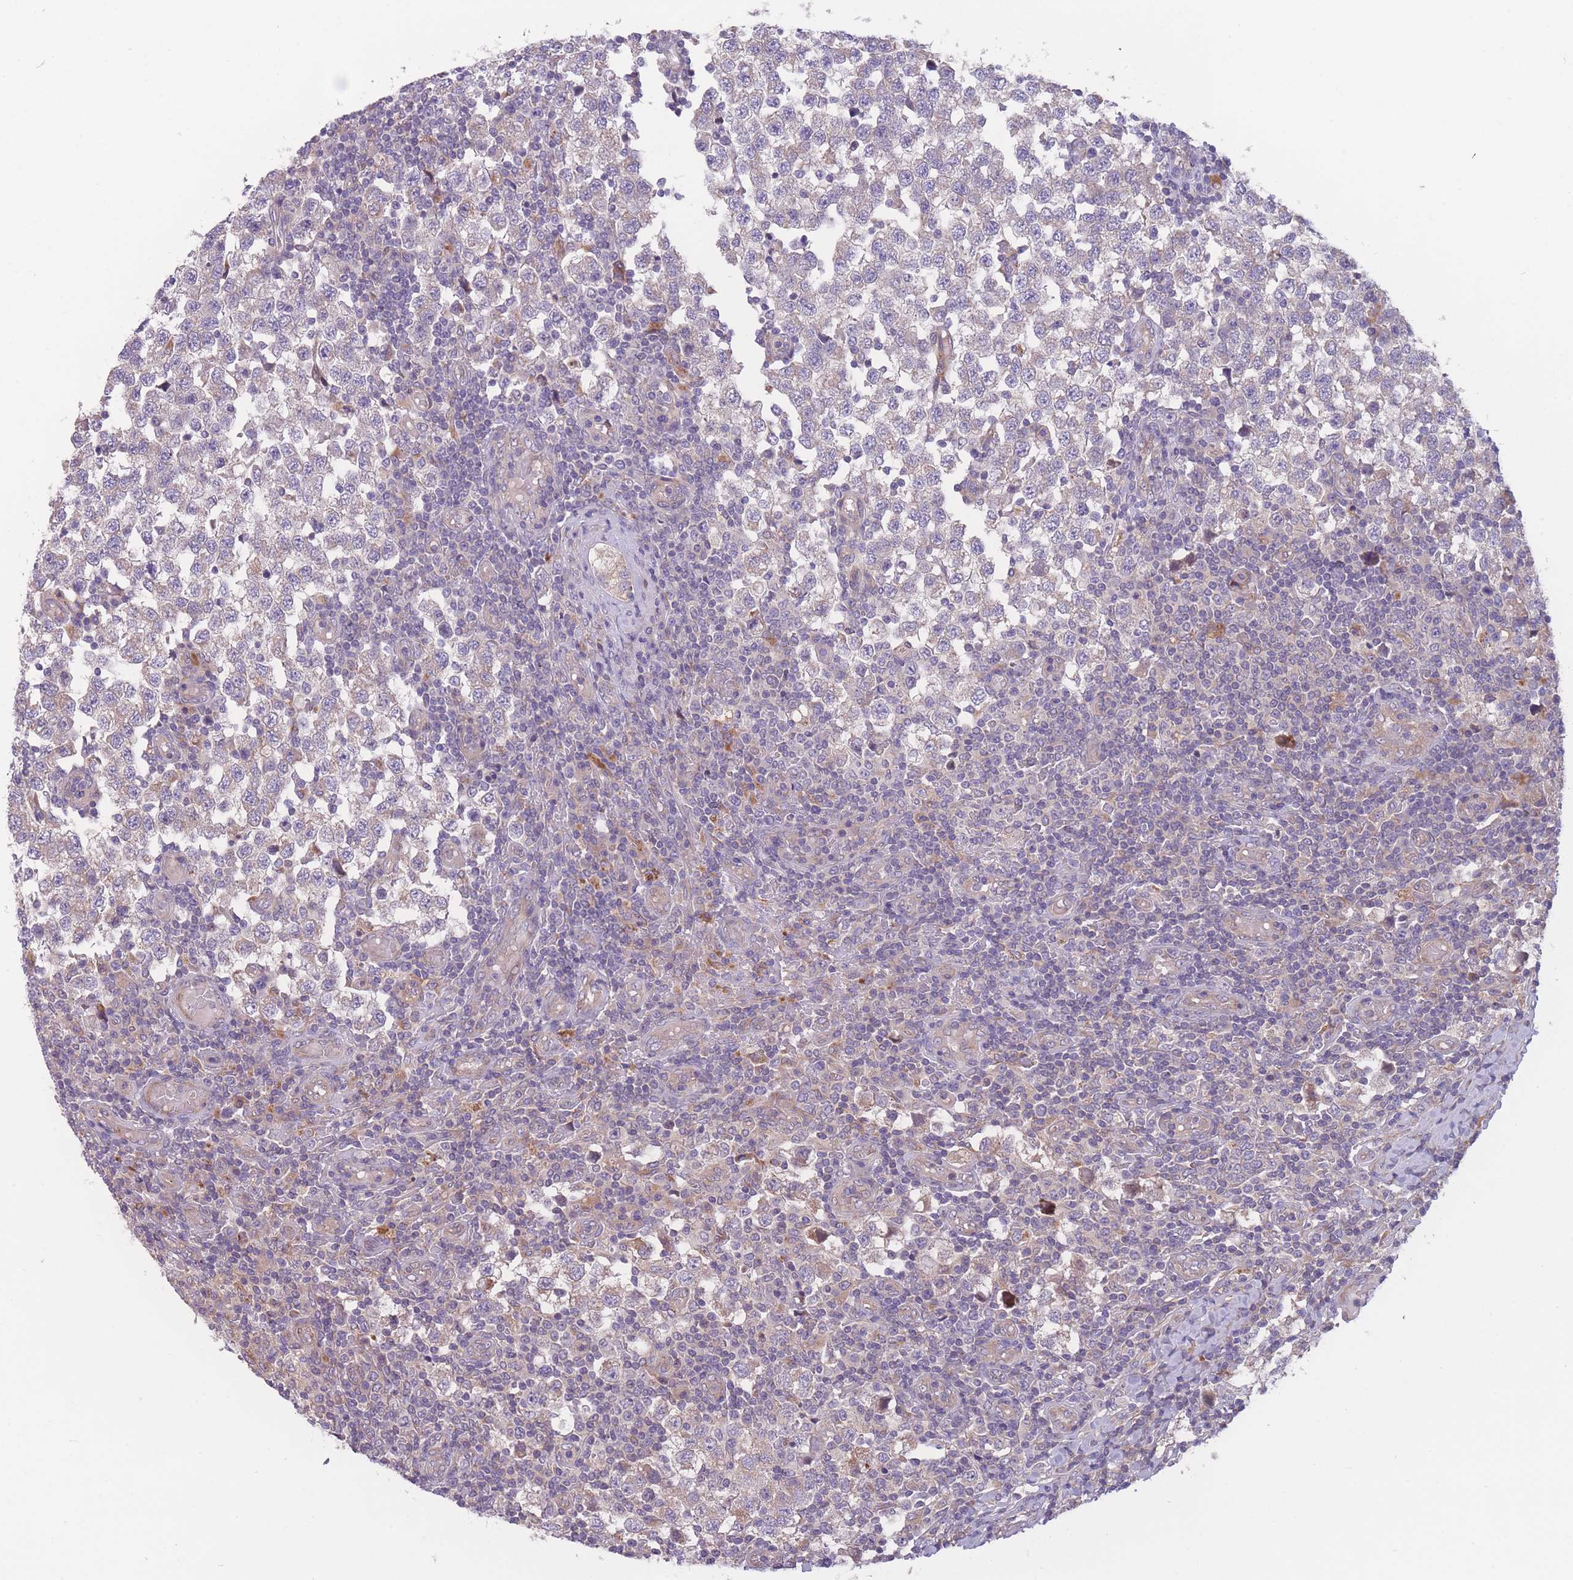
{"staining": {"intensity": "negative", "quantity": "none", "location": "none"}, "tissue": "testis cancer", "cell_type": "Tumor cells", "image_type": "cancer", "snomed": [{"axis": "morphology", "description": "Seminoma, NOS"}, {"axis": "topography", "description": "Testis"}], "caption": "High magnification brightfield microscopy of testis cancer stained with DAB (3,3'-diaminobenzidine) (brown) and counterstained with hematoxylin (blue): tumor cells show no significant positivity.", "gene": "ITPKC", "patient": {"sex": "male", "age": 34}}